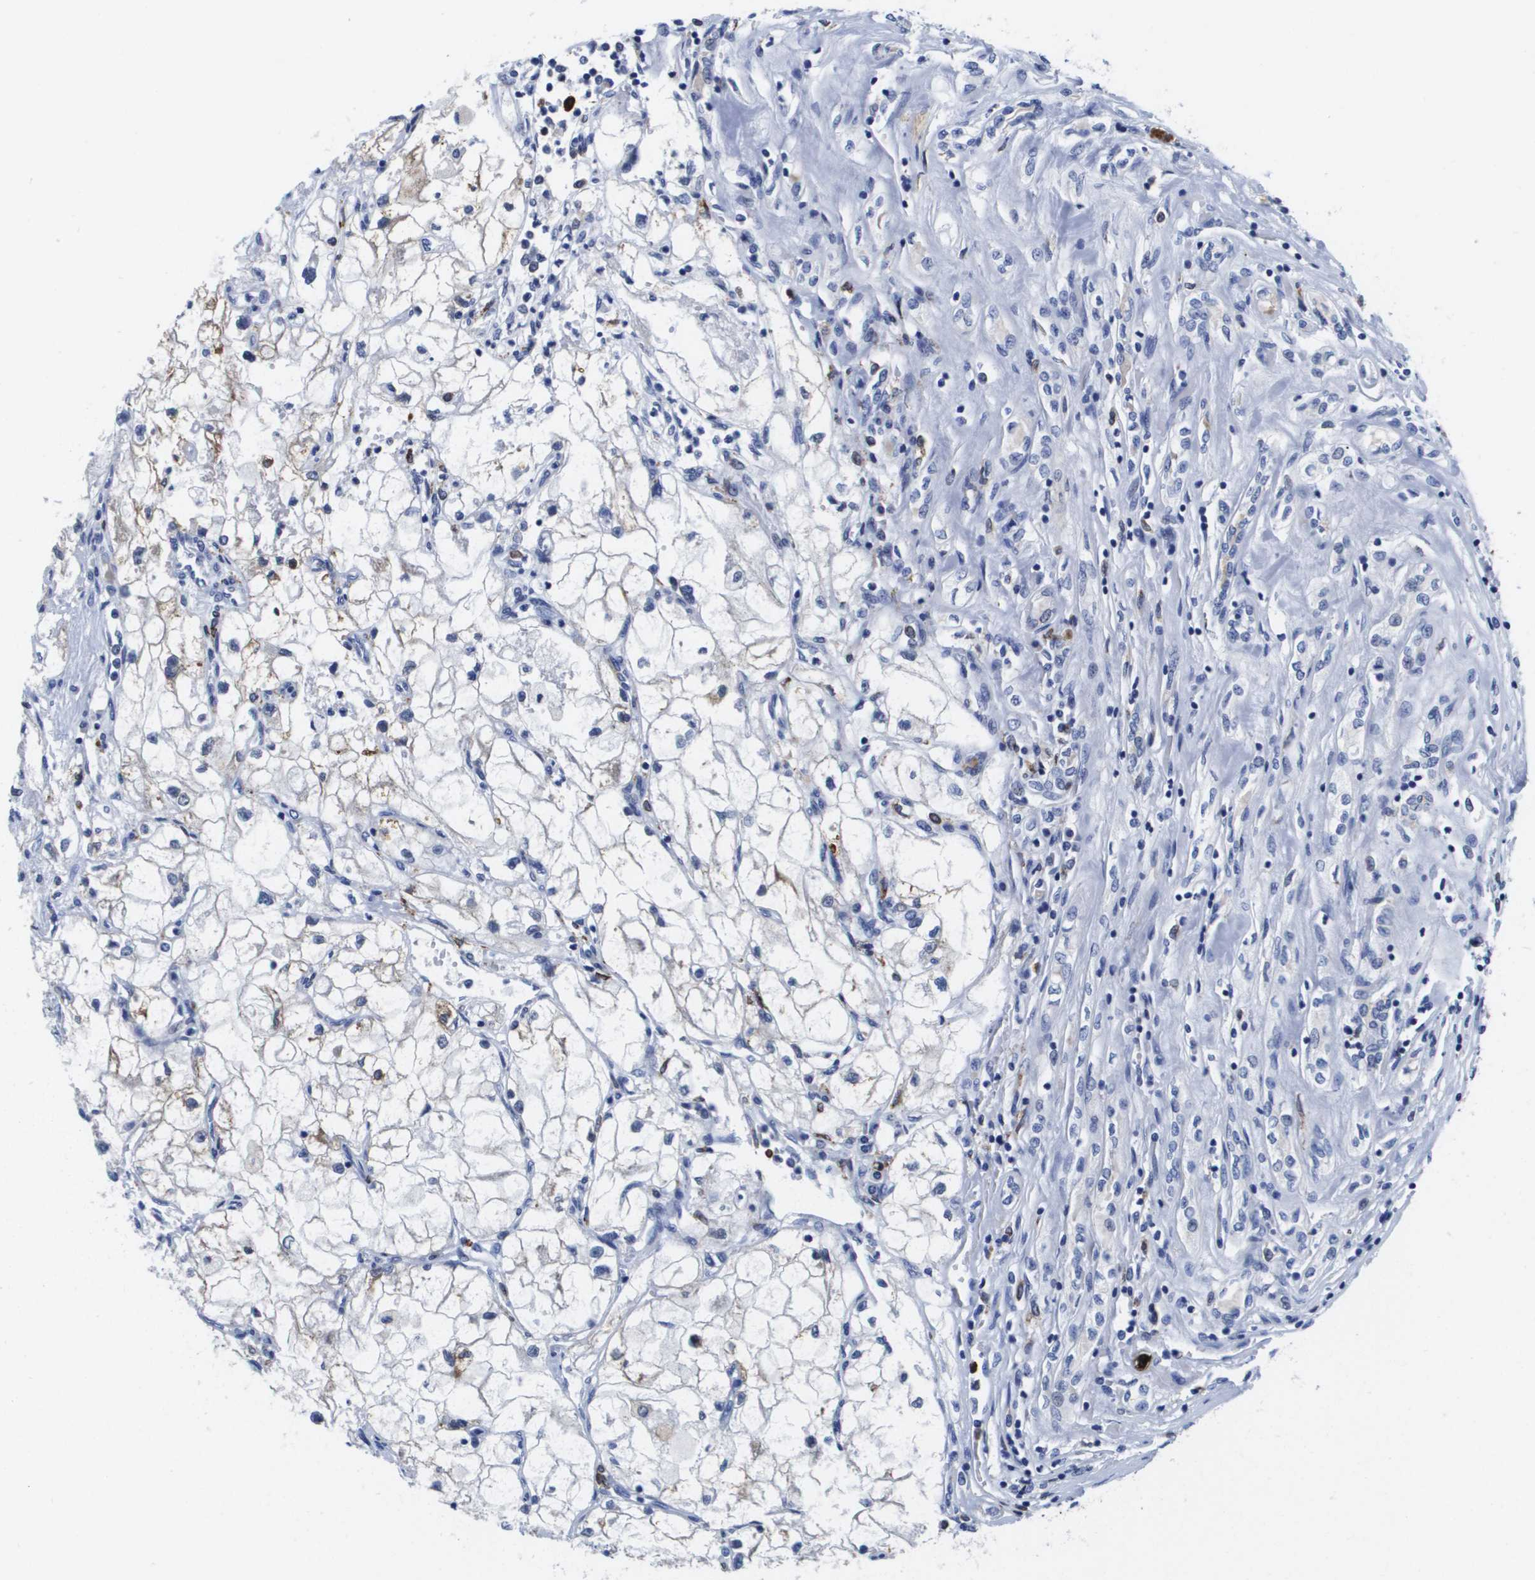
{"staining": {"intensity": "negative", "quantity": "none", "location": "none"}, "tissue": "renal cancer", "cell_type": "Tumor cells", "image_type": "cancer", "snomed": [{"axis": "morphology", "description": "Adenocarcinoma, NOS"}, {"axis": "topography", "description": "Kidney"}], "caption": "Immunohistochemistry image of renal cancer stained for a protein (brown), which reveals no expression in tumor cells.", "gene": "HMOX1", "patient": {"sex": "female", "age": 70}}